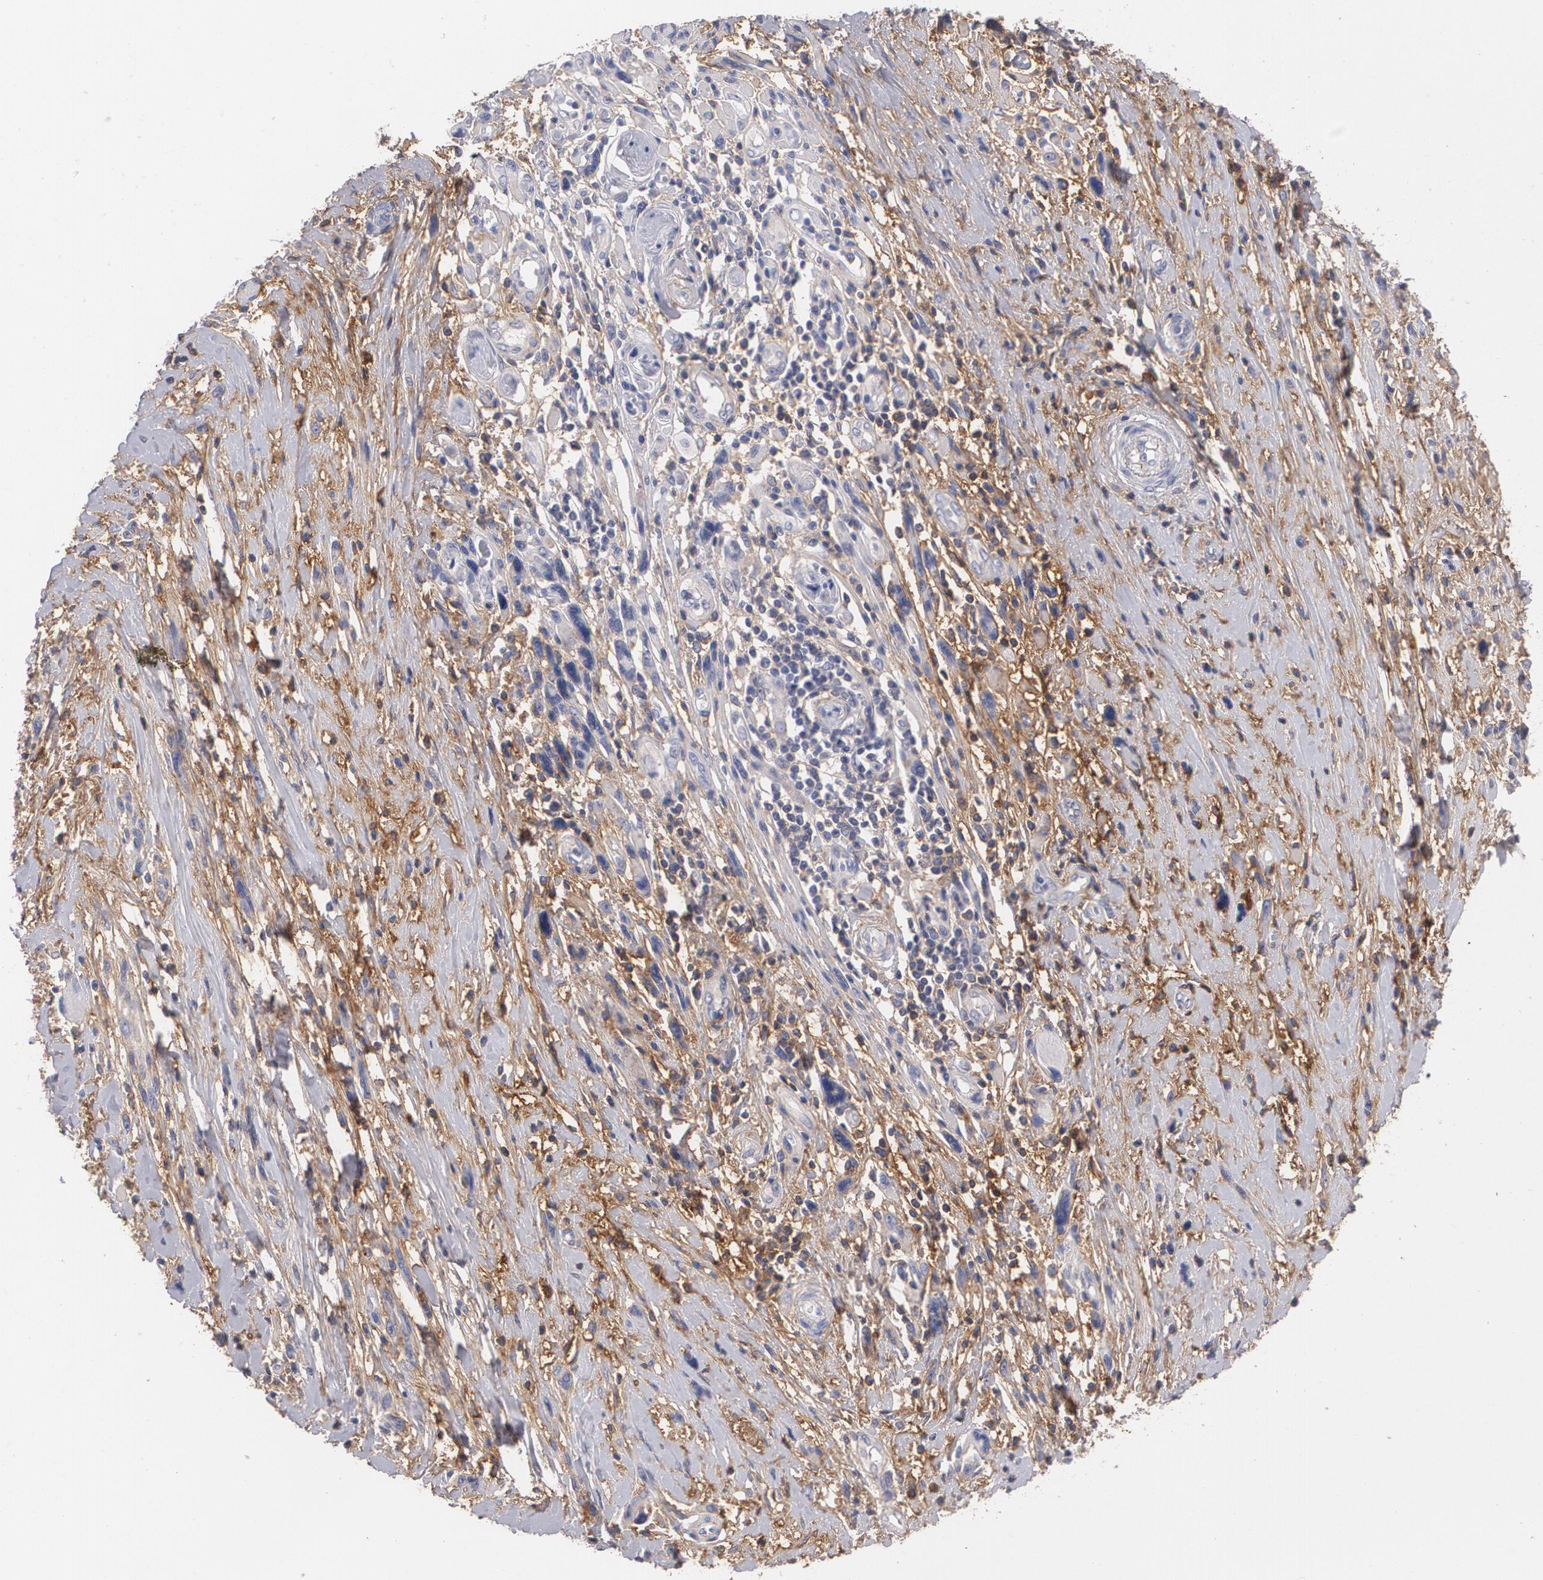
{"staining": {"intensity": "negative", "quantity": "none", "location": "none"}, "tissue": "melanoma", "cell_type": "Tumor cells", "image_type": "cancer", "snomed": [{"axis": "morphology", "description": "Malignant melanoma, NOS"}, {"axis": "topography", "description": "Skin"}], "caption": "Tumor cells show no significant protein expression in malignant melanoma.", "gene": "FBLN1", "patient": {"sex": "male", "age": 91}}